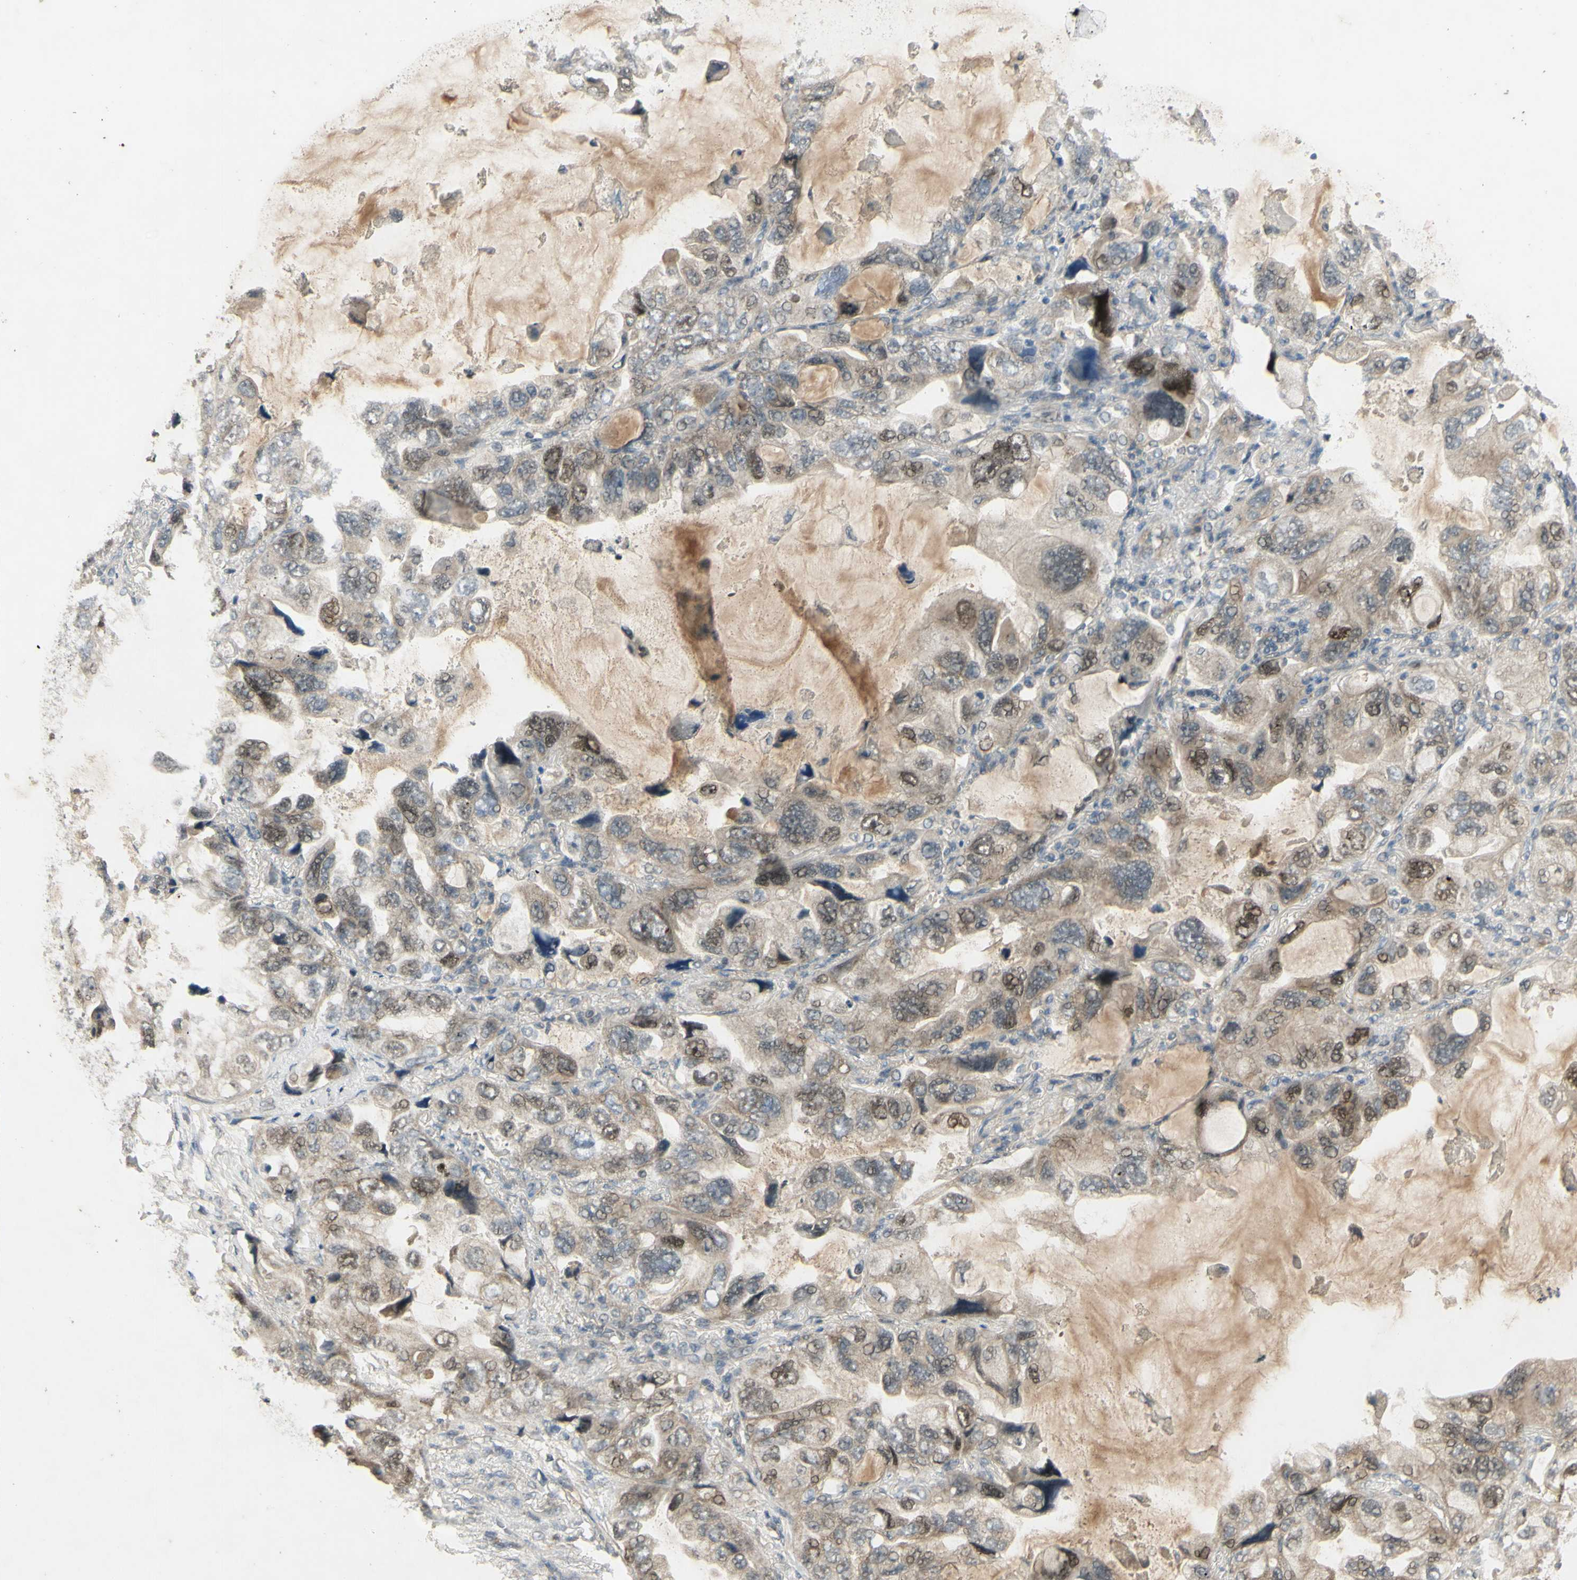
{"staining": {"intensity": "moderate", "quantity": ">75%", "location": "nuclear"}, "tissue": "lung cancer", "cell_type": "Tumor cells", "image_type": "cancer", "snomed": [{"axis": "morphology", "description": "Squamous cell carcinoma, NOS"}, {"axis": "topography", "description": "Lung"}], "caption": "Protein expression analysis of lung cancer demonstrates moderate nuclear expression in approximately >75% of tumor cells.", "gene": "RAD18", "patient": {"sex": "female", "age": 73}}